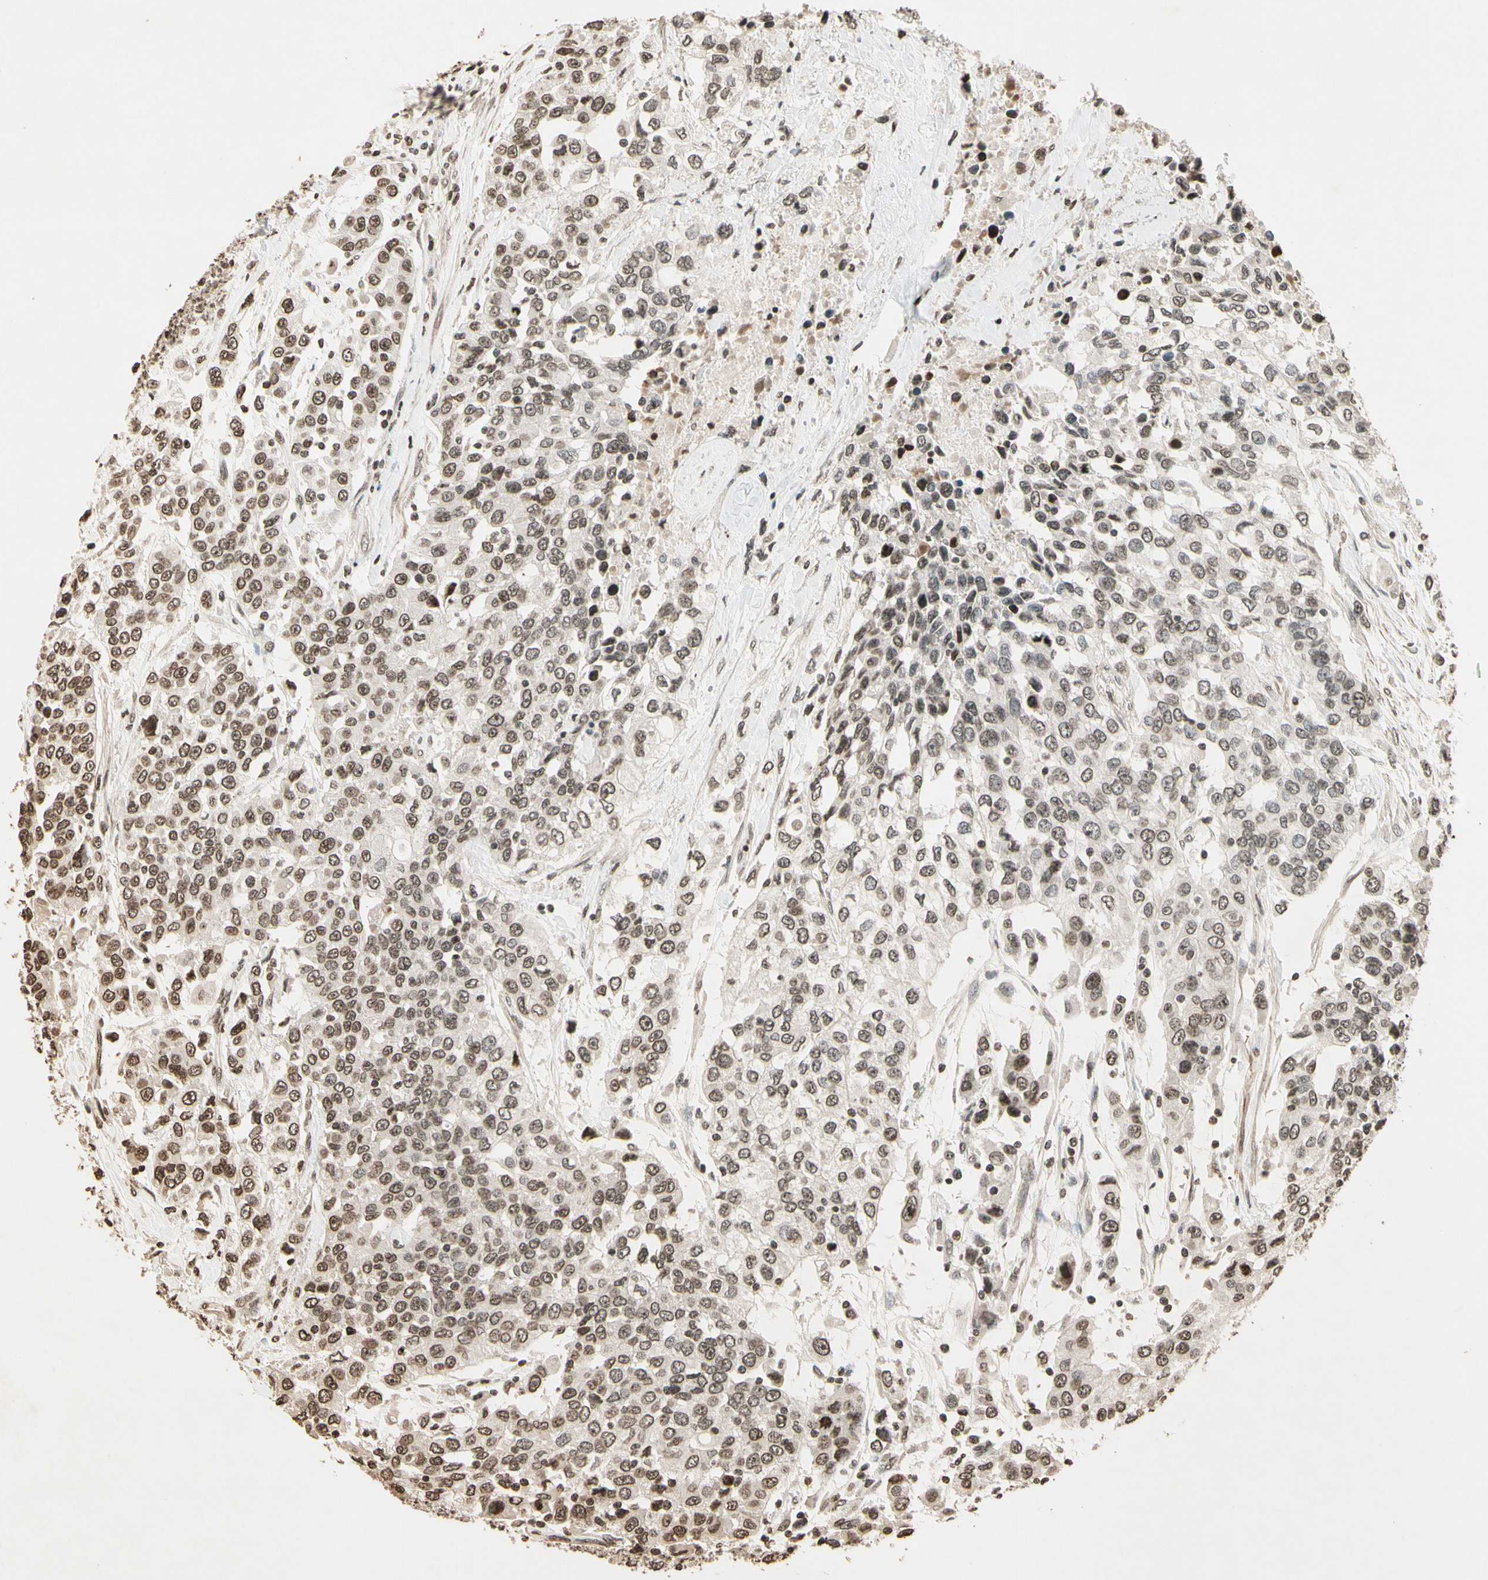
{"staining": {"intensity": "weak", "quantity": "25%-75%", "location": "nuclear"}, "tissue": "urothelial cancer", "cell_type": "Tumor cells", "image_type": "cancer", "snomed": [{"axis": "morphology", "description": "Urothelial carcinoma, High grade"}, {"axis": "topography", "description": "Urinary bladder"}], "caption": "About 25%-75% of tumor cells in urothelial cancer show weak nuclear protein positivity as visualized by brown immunohistochemical staining.", "gene": "TOP1", "patient": {"sex": "female", "age": 80}}